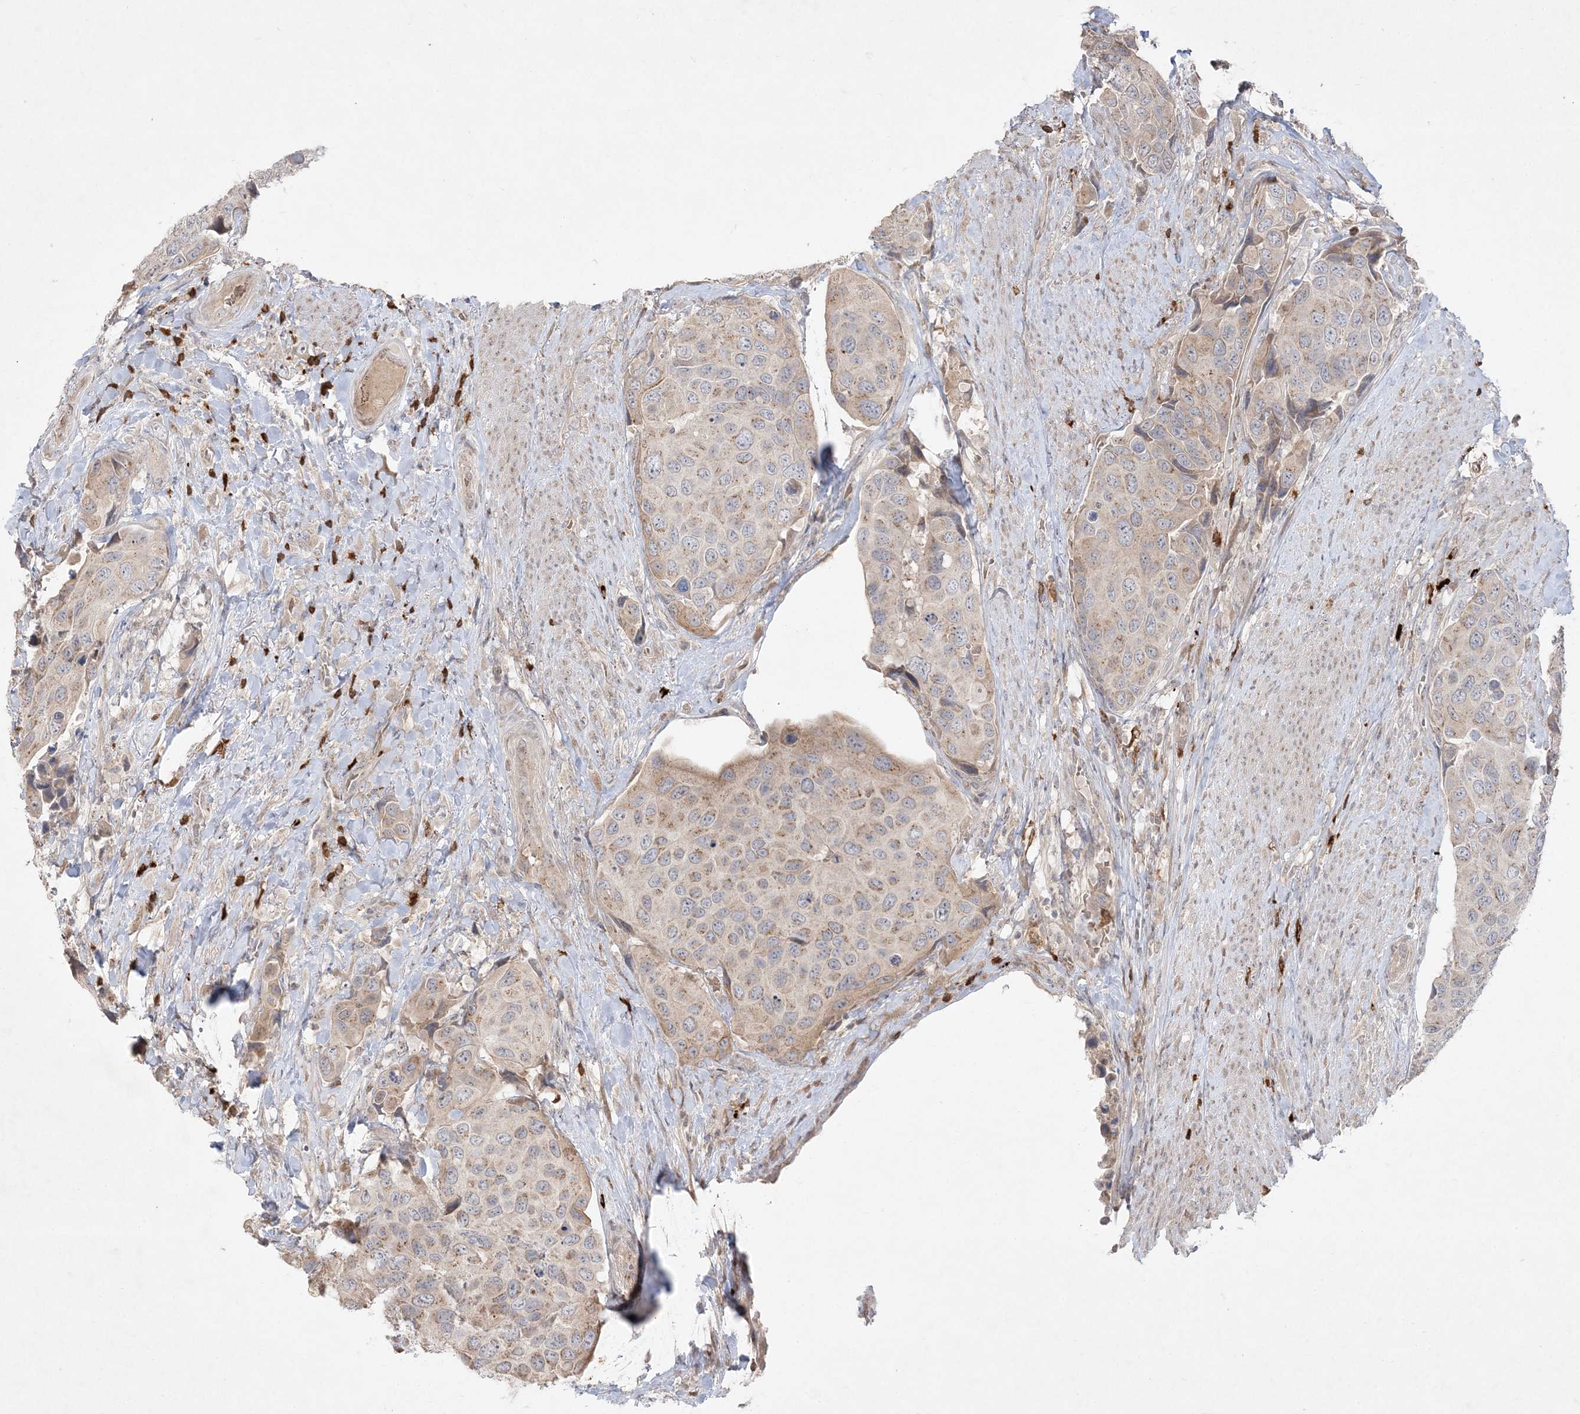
{"staining": {"intensity": "weak", "quantity": "<25%", "location": "cytoplasmic/membranous"}, "tissue": "urothelial cancer", "cell_type": "Tumor cells", "image_type": "cancer", "snomed": [{"axis": "morphology", "description": "Urothelial carcinoma, High grade"}, {"axis": "topography", "description": "Urinary bladder"}], "caption": "IHC micrograph of neoplastic tissue: human high-grade urothelial carcinoma stained with DAB reveals no significant protein positivity in tumor cells. (DAB (3,3'-diaminobenzidine) immunohistochemistry visualized using brightfield microscopy, high magnification).", "gene": "CLNK", "patient": {"sex": "male", "age": 74}}